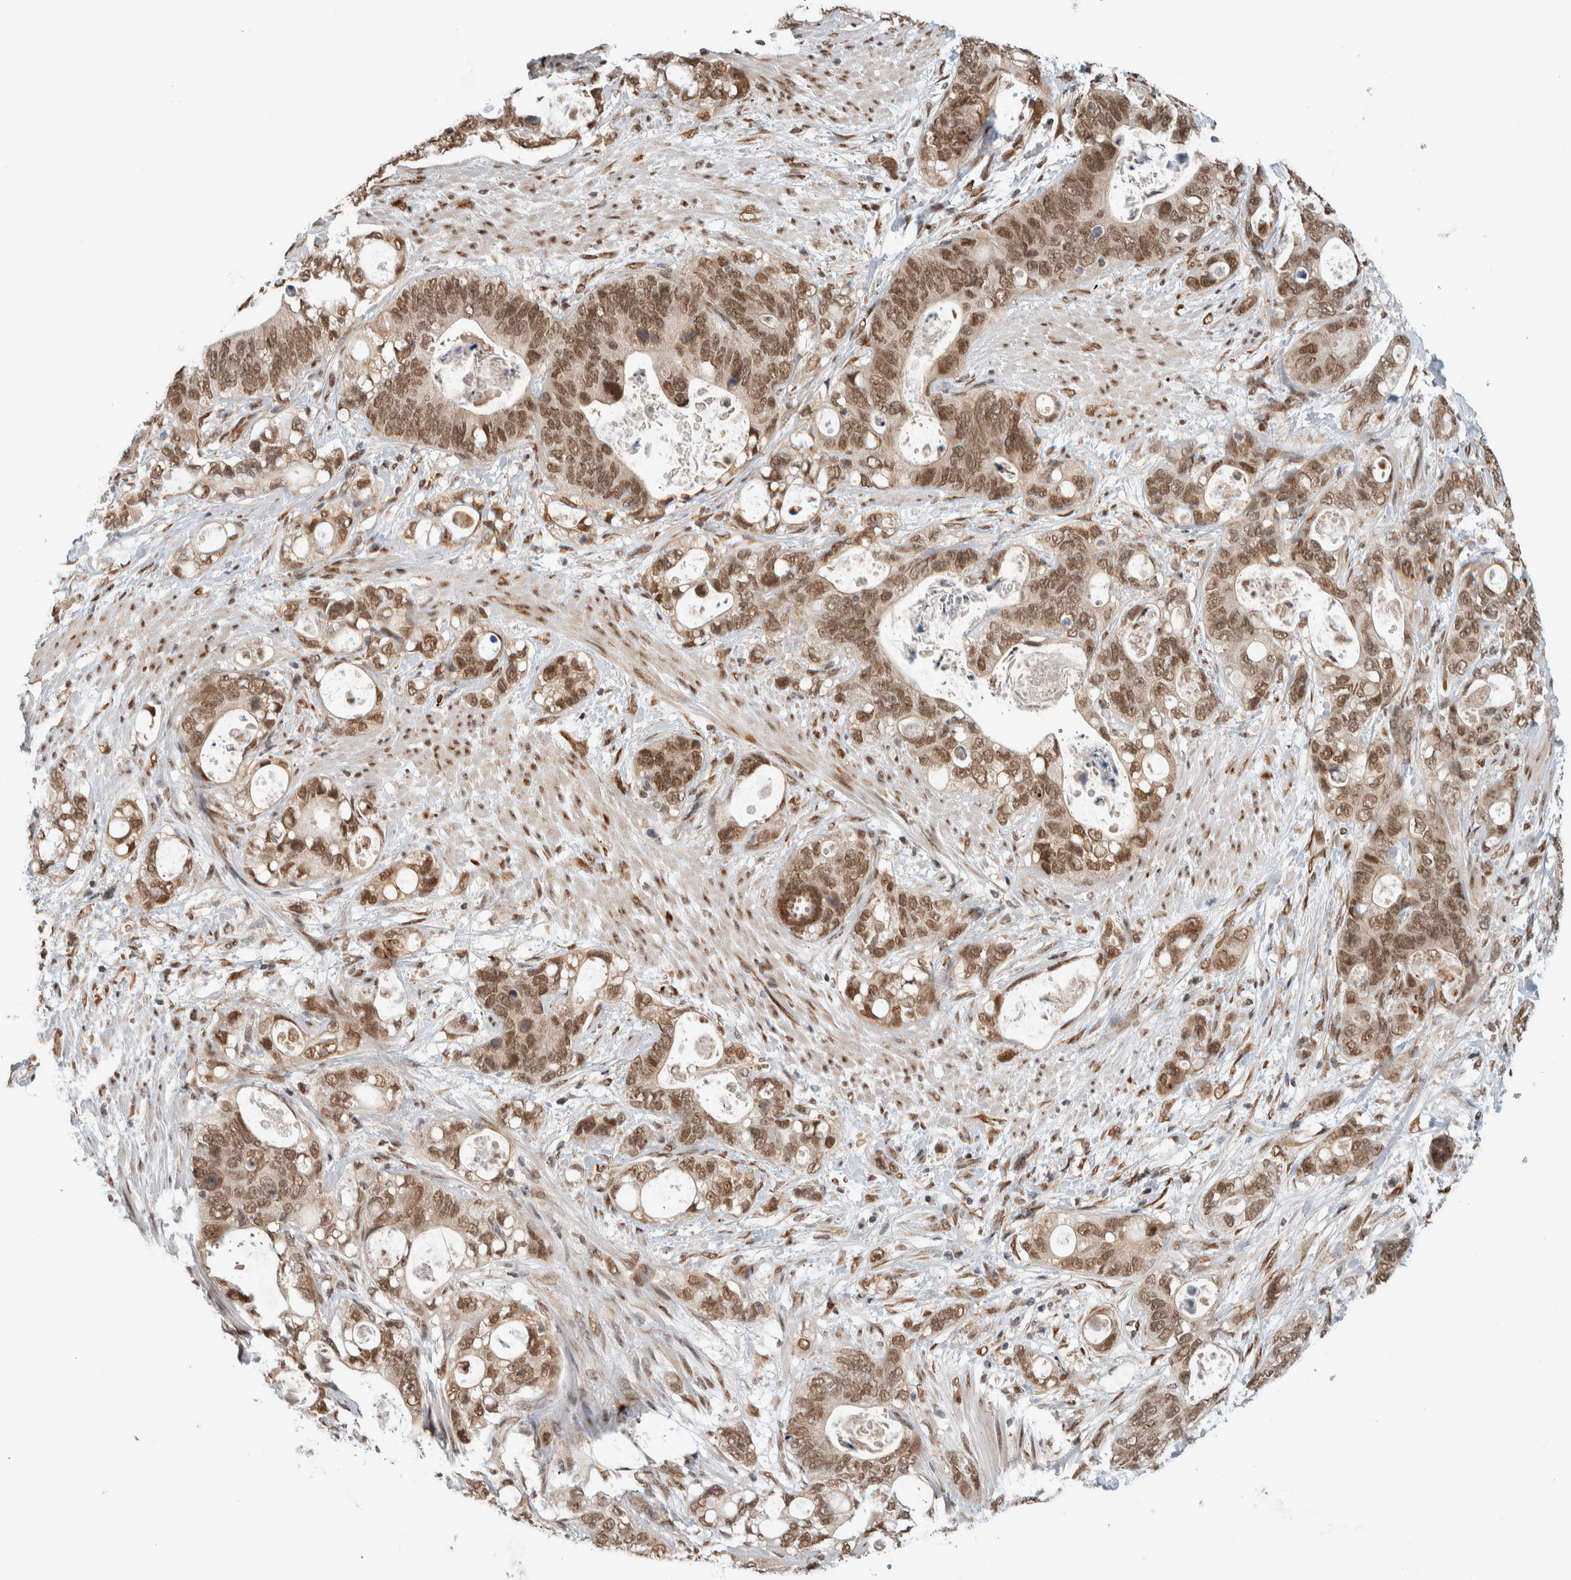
{"staining": {"intensity": "moderate", "quantity": ">75%", "location": "cytoplasmic/membranous,nuclear"}, "tissue": "stomach cancer", "cell_type": "Tumor cells", "image_type": "cancer", "snomed": [{"axis": "morphology", "description": "Normal tissue, NOS"}, {"axis": "morphology", "description": "Adenocarcinoma, NOS"}, {"axis": "topography", "description": "Stomach"}], "caption": "Immunohistochemistry (IHC) histopathology image of neoplastic tissue: stomach cancer stained using immunohistochemistry exhibits medium levels of moderate protein expression localized specifically in the cytoplasmic/membranous and nuclear of tumor cells, appearing as a cytoplasmic/membranous and nuclear brown color.", "gene": "TNRC18", "patient": {"sex": "female", "age": 89}}